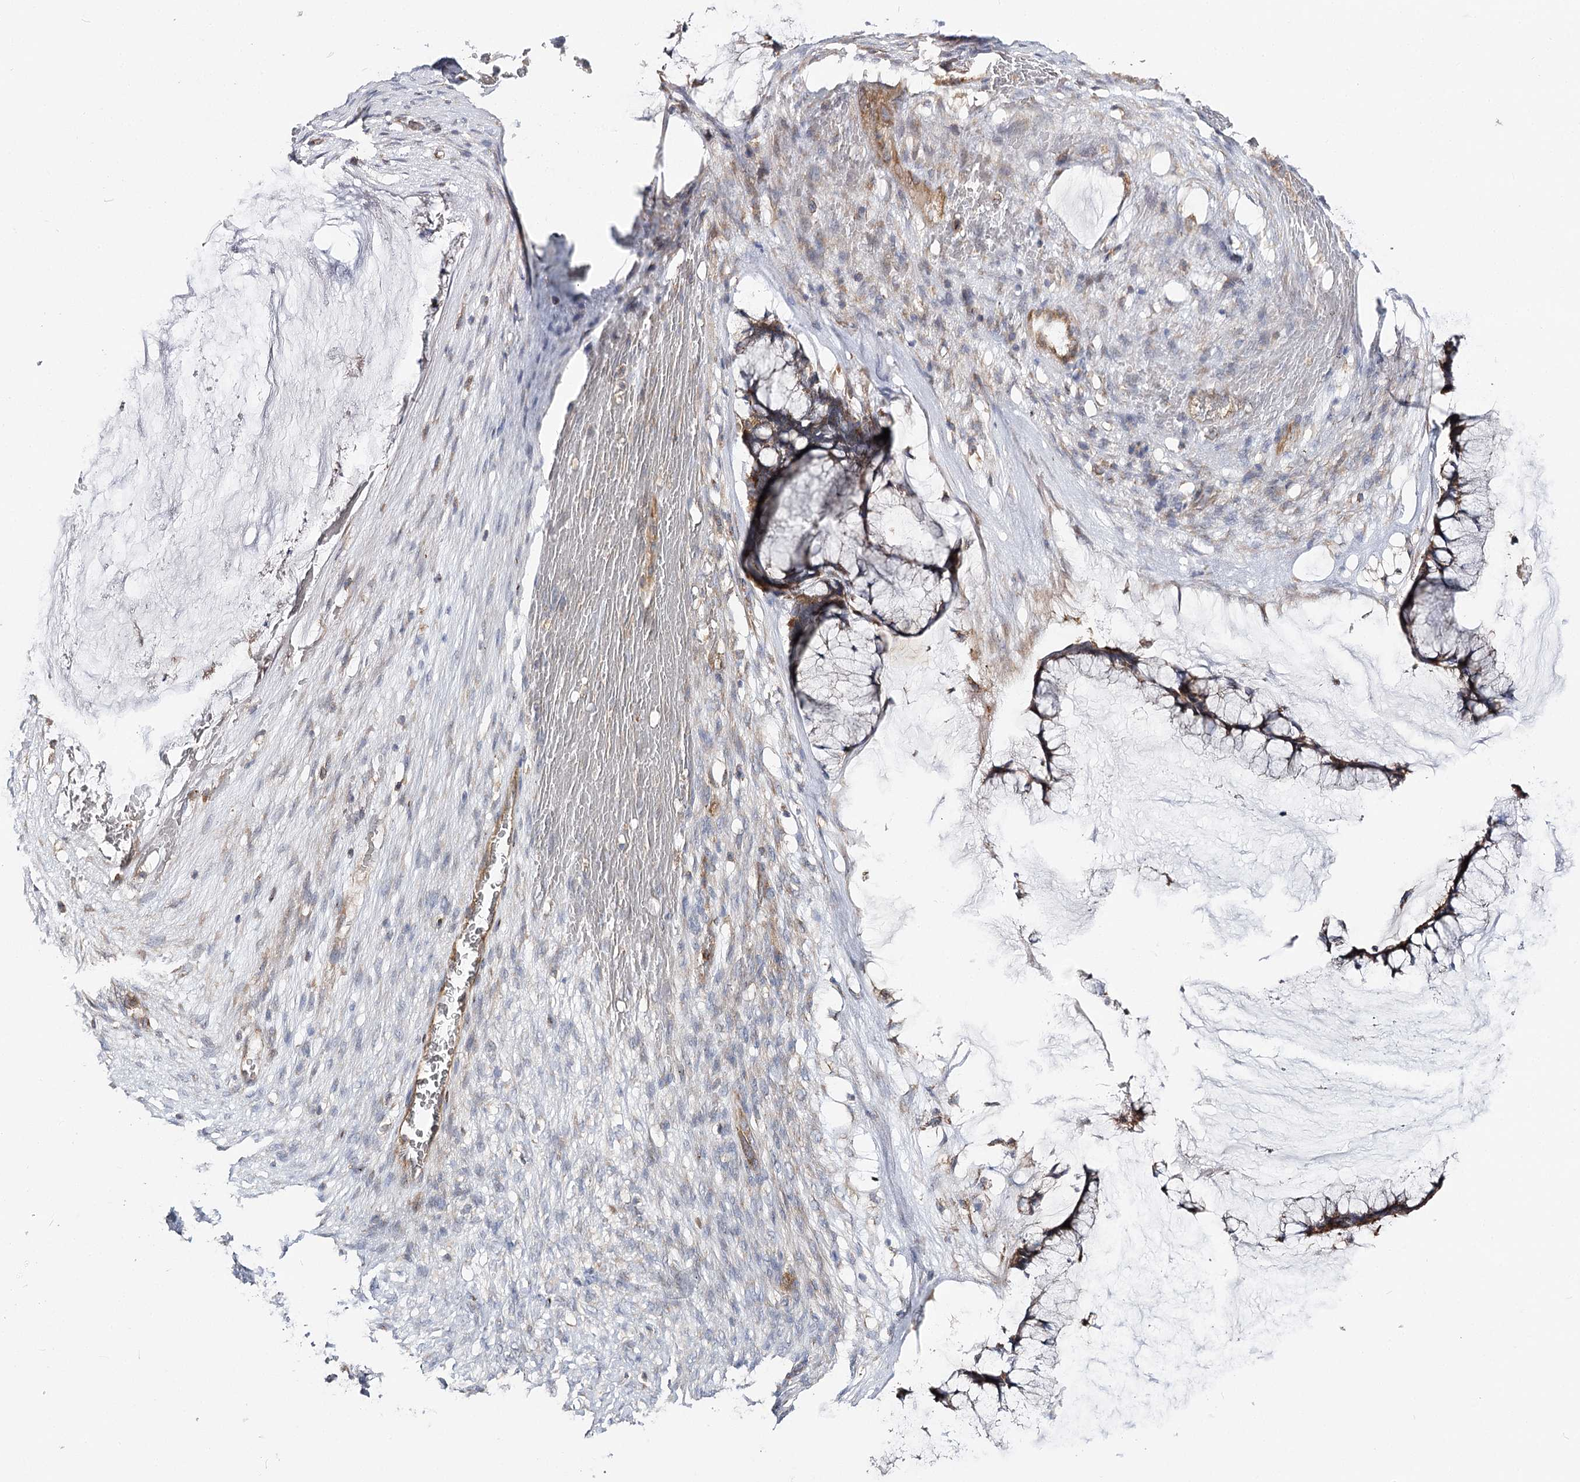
{"staining": {"intensity": "weak", "quantity": ">75%", "location": "cytoplasmic/membranous"}, "tissue": "ovarian cancer", "cell_type": "Tumor cells", "image_type": "cancer", "snomed": [{"axis": "morphology", "description": "Cystadenocarcinoma, mucinous, NOS"}, {"axis": "topography", "description": "Ovary"}], "caption": "Mucinous cystadenocarcinoma (ovarian) was stained to show a protein in brown. There is low levels of weak cytoplasmic/membranous expression in about >75% of tumor cells.", "gene": "SEC24B", "patient": {"sex": "female", "age": 42}}